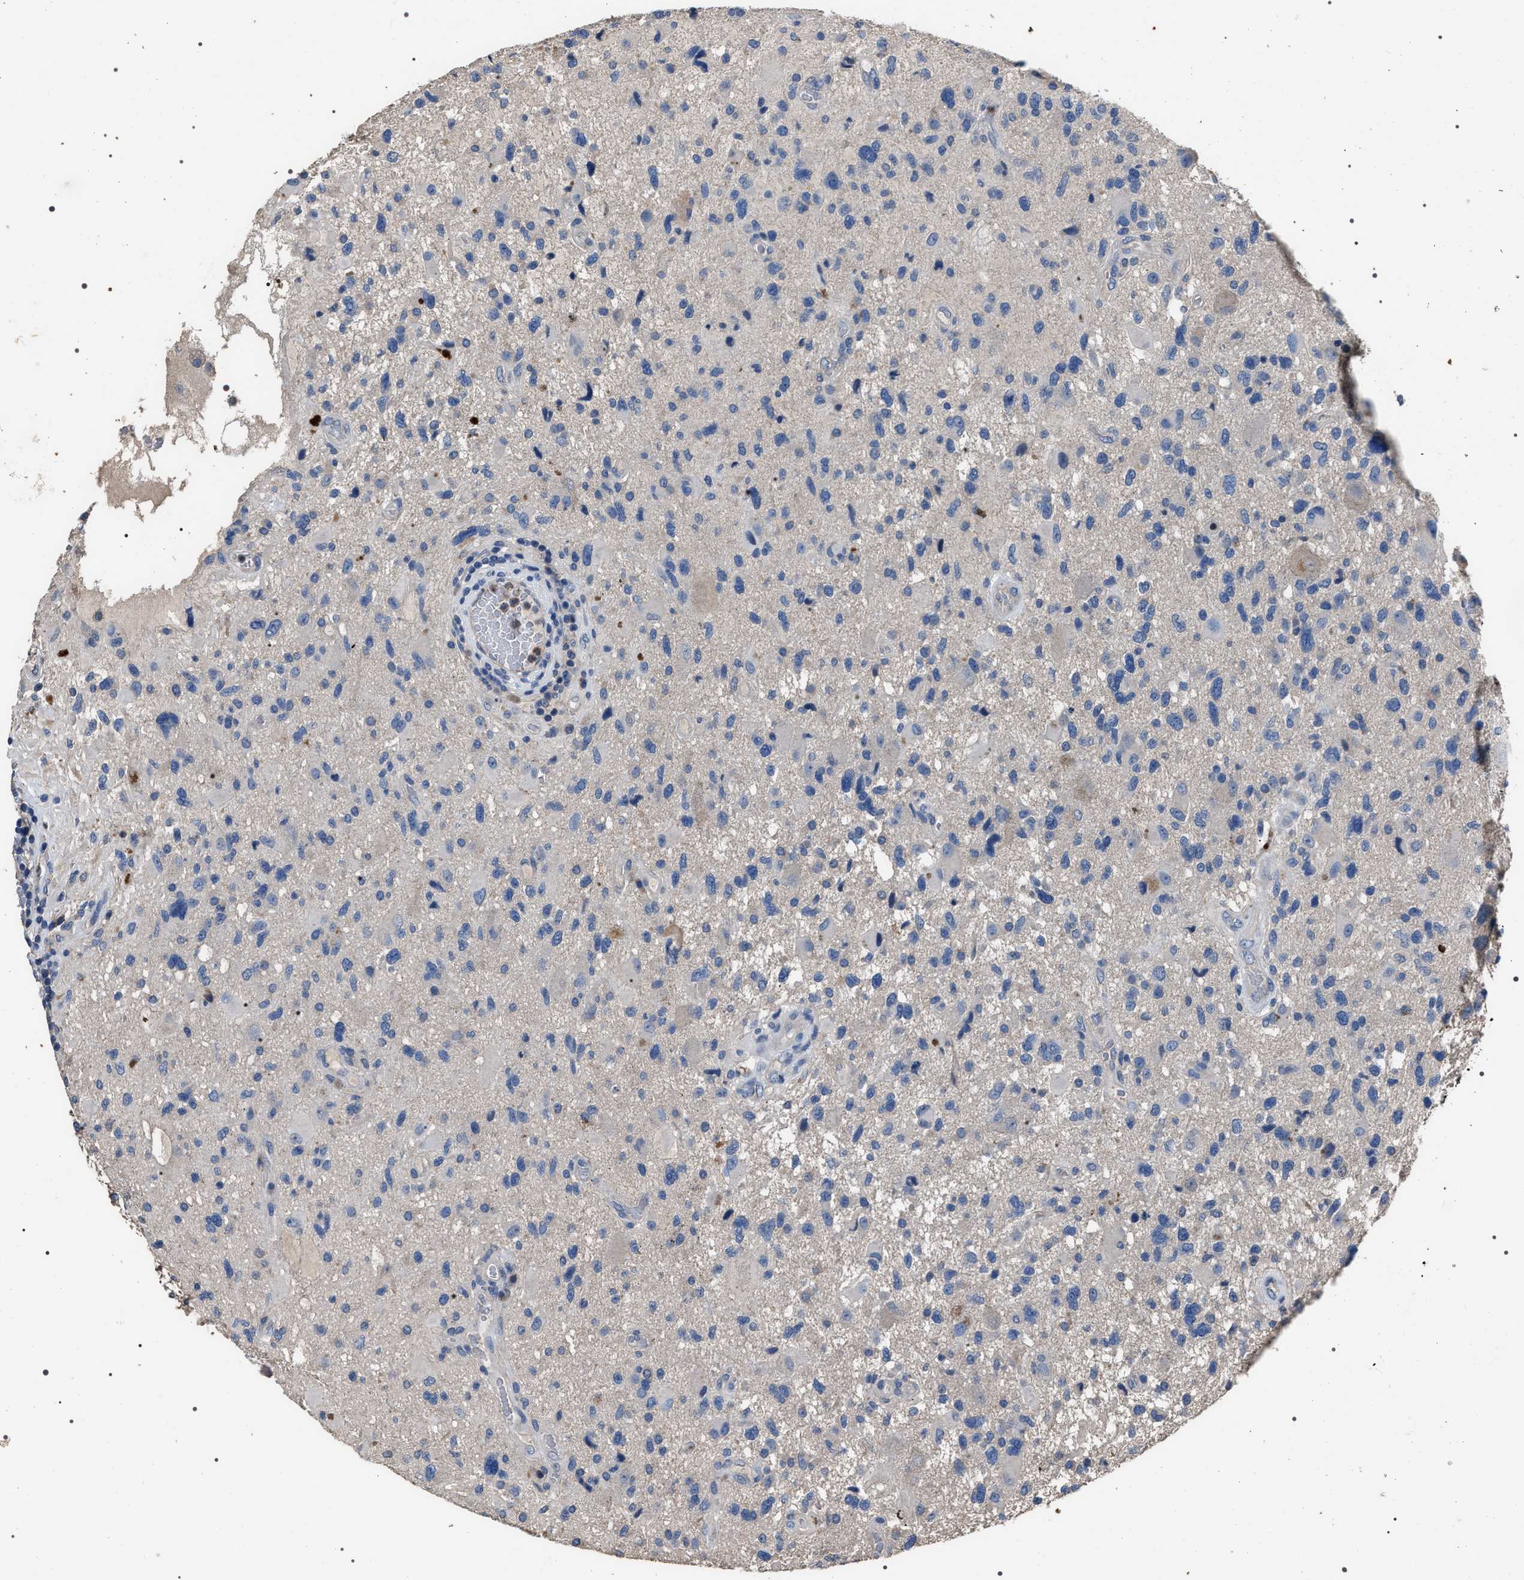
{"staining": {"intensity": "negative", "quantity": "none", "location": "none"}, "tissue": "glioma", "cell_type": "Tumor cells", "image_type": "cancer", "snomed": [{"axis": "morphology", "description": "Glioma, malignant, High grade"}, {"axis": "topography", "description": "Brain"}], "caption": "The image exhibits no significant staining in tumor cells of glioma.", "gene": "TRIM54", "patient": {"sex": "male", "age": 33}}